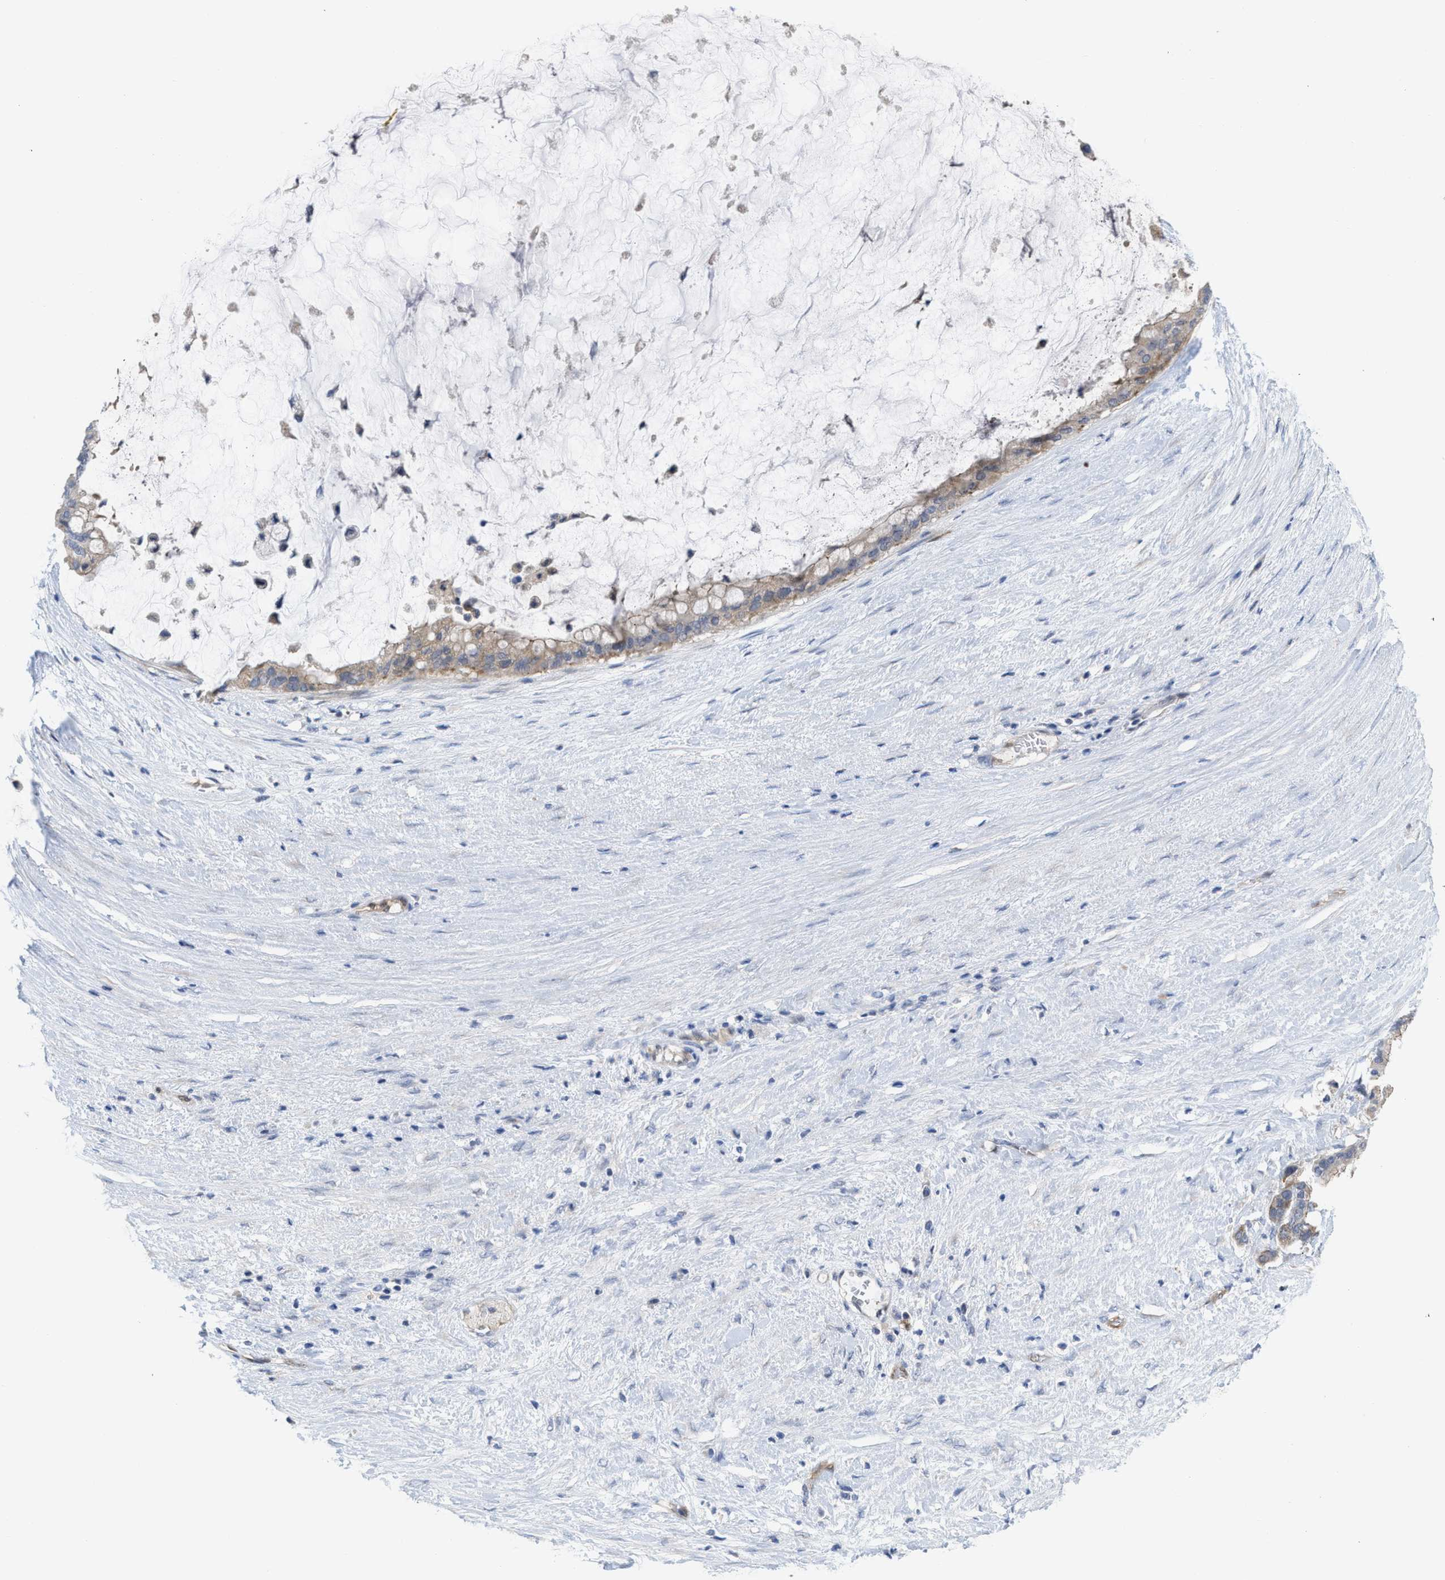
{"staining": {"intensity": "weak", "quantity": "25%-75%", "location": "cytoplasmic/membranous"}, "tissue": "pancreatic cancer", "cell_type": "Tumor cells", "image_type": "cancer", "snomed": [{"axis": "morphology", "description": "Adenocarcinoma, NOS"}, {"axis": "topography", "description": "Pancreas"}], "caption": "Immunohistochemistry (IHC) image of pancreatic adenocarcinoma stained for a protein (brown), which reveals low levels of weak cytoplasmic/membranous expression in about 25%-75% of tumor cells.", "gene": "LDAF1", "patient": {"sex": "male", "age": 41}}